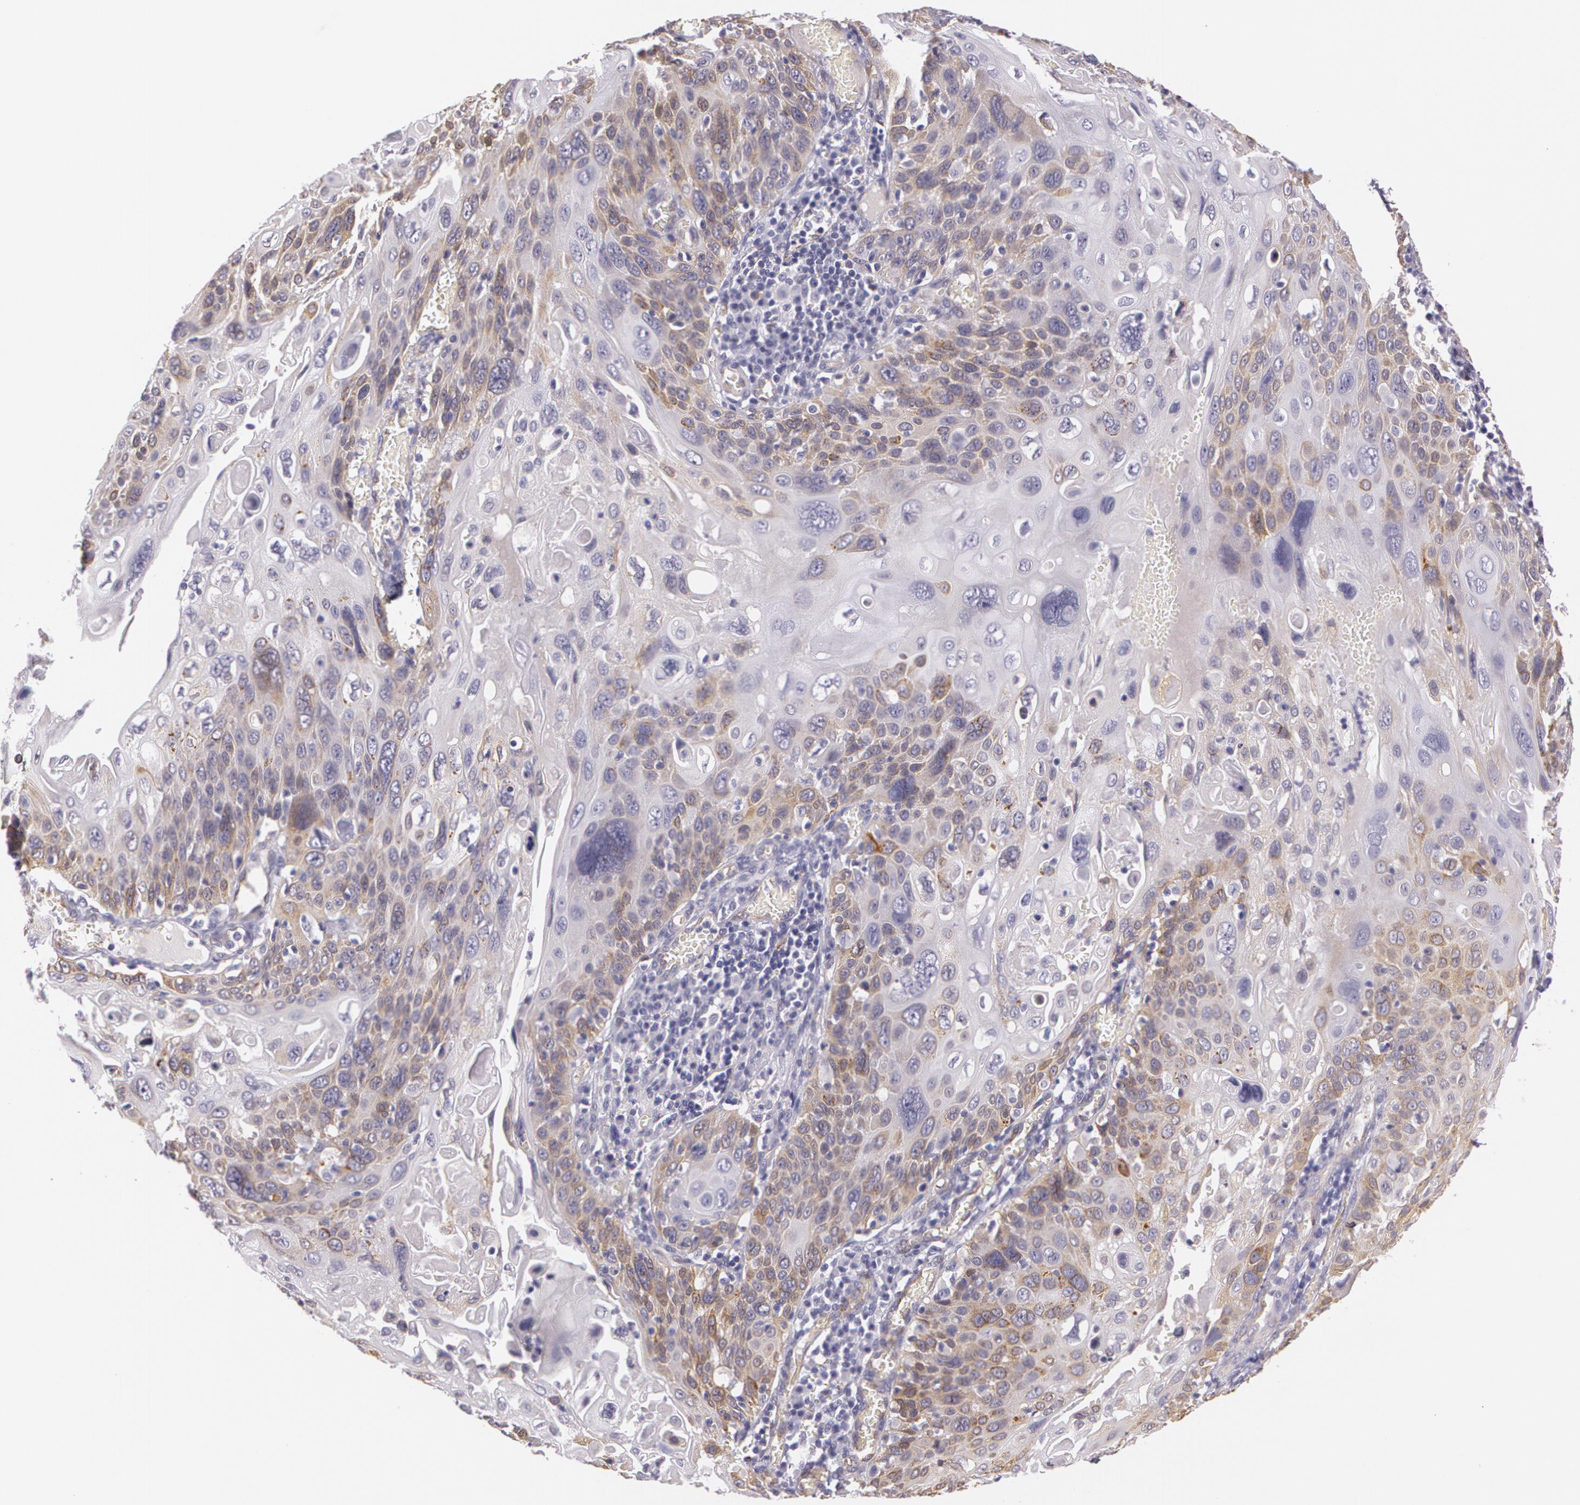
{"staining": {"intensity": "weak", "quantity": "25%-75%", "location": "cytoplasmic/membranous"}, "tissue": "cervical cancer", "cell_type": "Tumor cells", "image_type": "cancer", "snomed": [{"axis": "morphology", "description": "Squamous cell carcinoma, NOS"}, {"axis": "topography", "description": "Cervix"}], "caption": "Cervical cancer (squamous cell carcinoma) stained for a protein reveals weak cytoplasmic/membranous positivity in tumor cells. The protein of interest is shown in brown color, while the nuclei are stained blue.", "gene": "APP", "patient": {"sex": "female", "age": 54}}